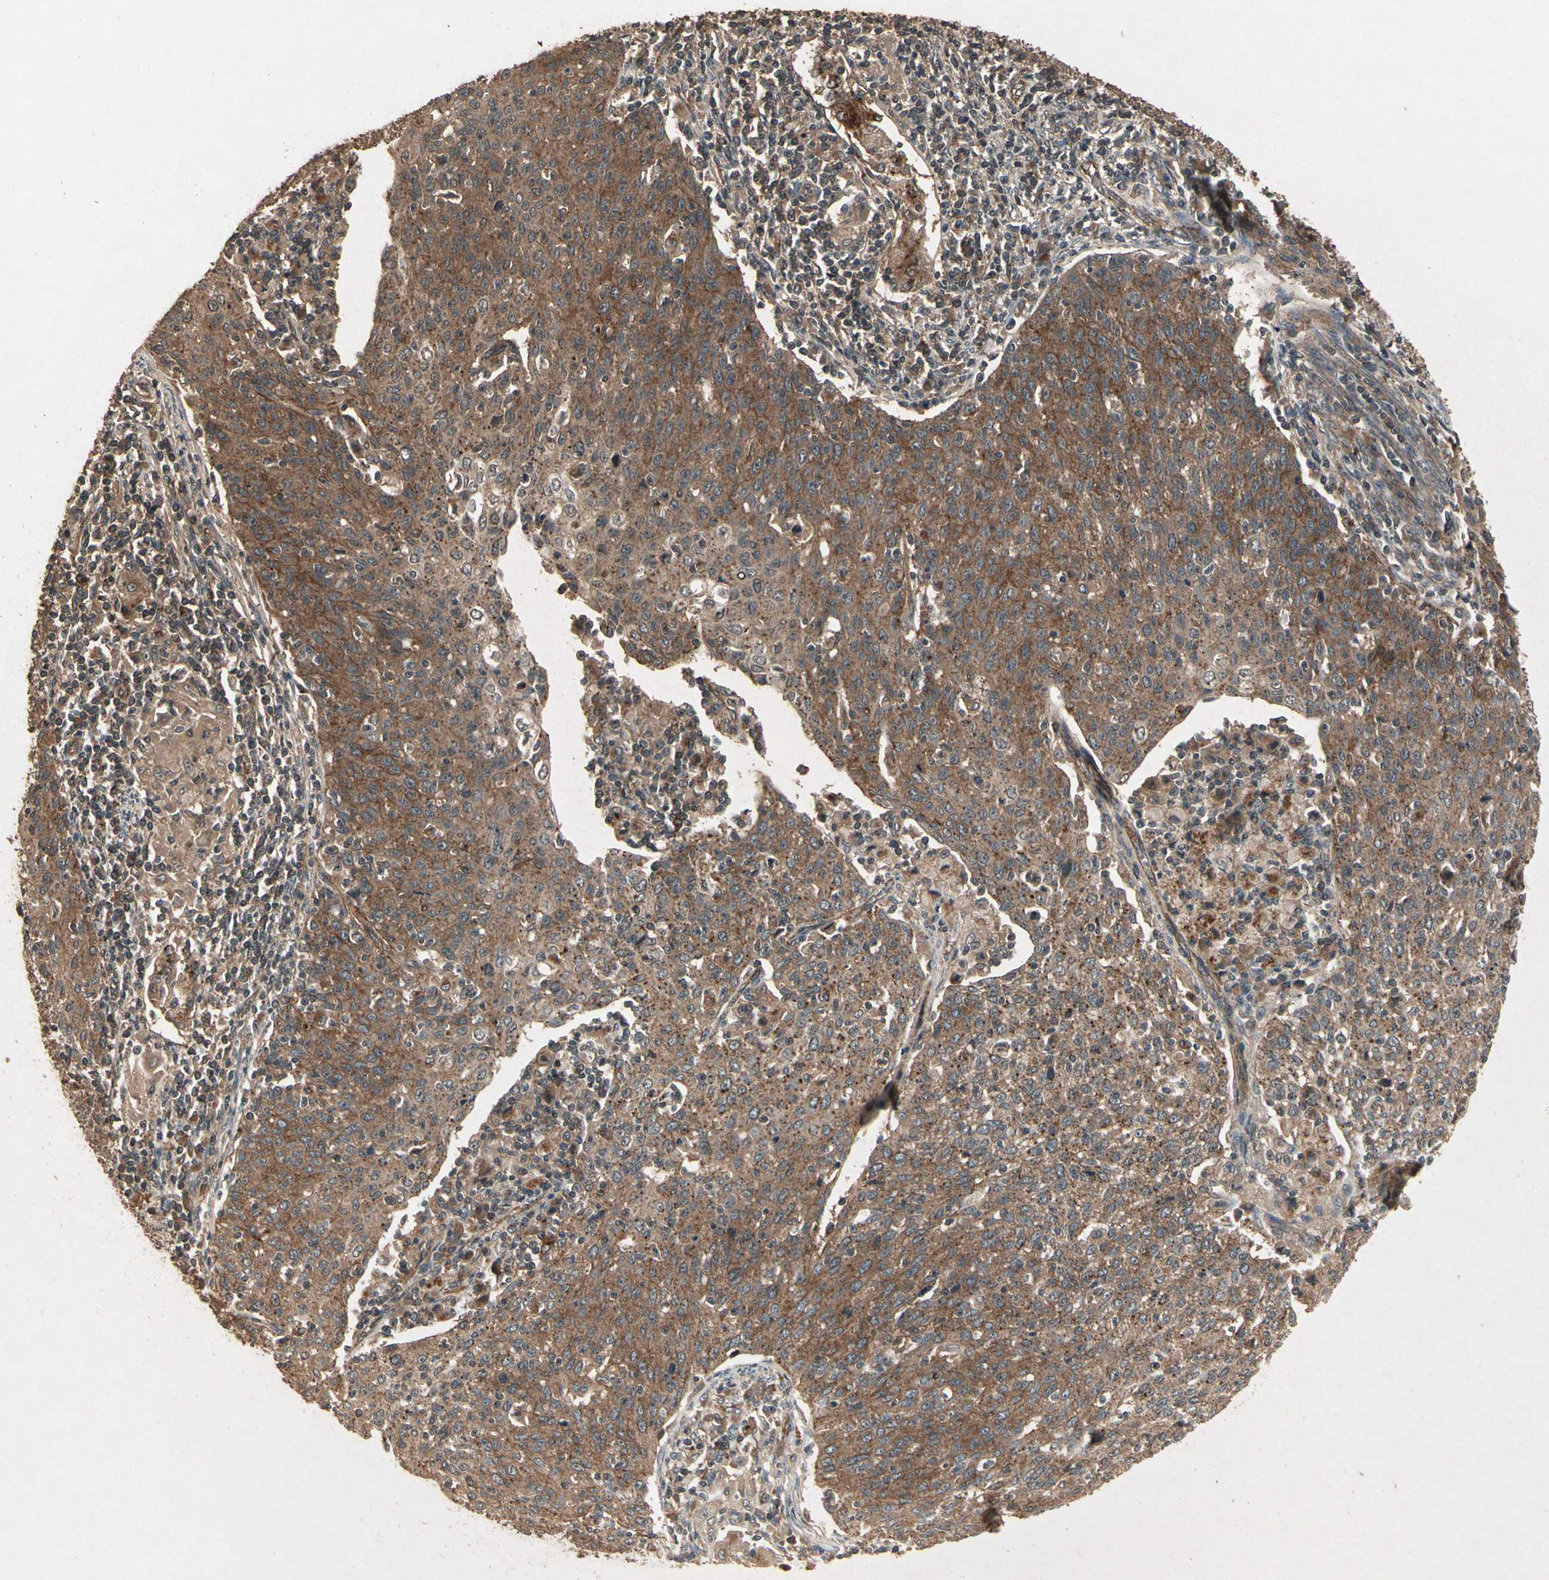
{"staining": {"intensity": "strong", "quantity": ">75%", "location": "cytoplasmic/membranous"}, "tissue": "cervical cancer", "cell_type": "Tumor cells", "image_type": "cancer", "snomed": [{"axis": "morphology", "description": "Squamous cell carcinoma, NOS"}, {"axis": "topography", "description": "Cervix"}], "caption": "Strong cytoplasmic/membranous protein staining is present in approximately >75% of tumor cells in cervical cancer.", "gene": "FLOT1", "patient": {"sex": "female", "age": 38}}